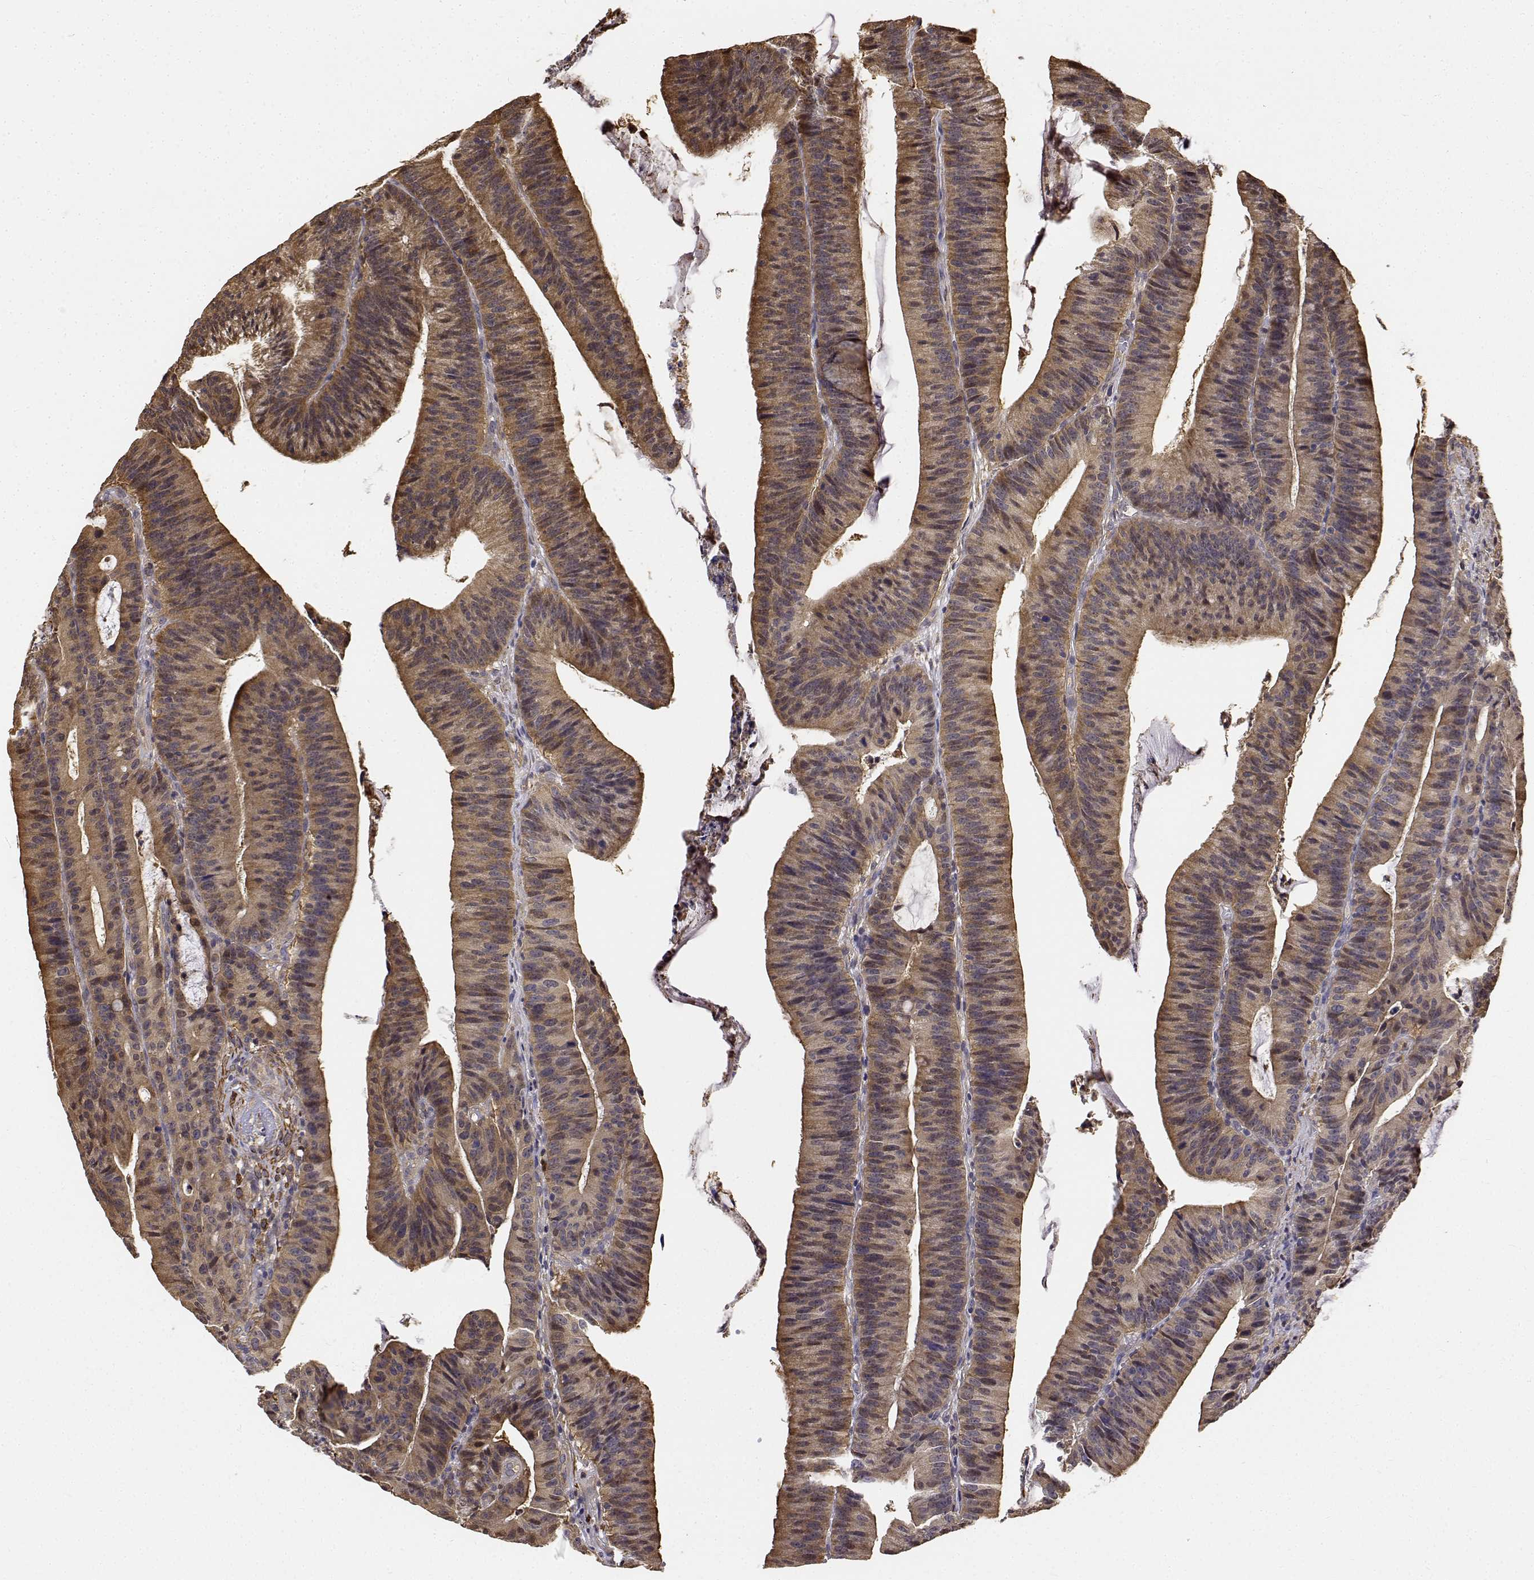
{"staining": {"intensity": "strong", "quantity": ">75%", "location": "cytoplasmic/membranous,nuclear"}, "tissue": "colorectal cancer", "cell_type": "Tumor cells", "image_type": "cancer", "snomed": [{"axis": "morphology", "description": "Adenocarcinoma, NOS"}, {"axis": "topography", "description": "Colon"}], "caption": "Protein staining reveals strong cytoplasmic/membranous and nuclear staining in about >75% of tumor cells in colorectal adenocarcinoma.", "gene": "PCID2", "patient": {"sex": "female", "age": 78}}